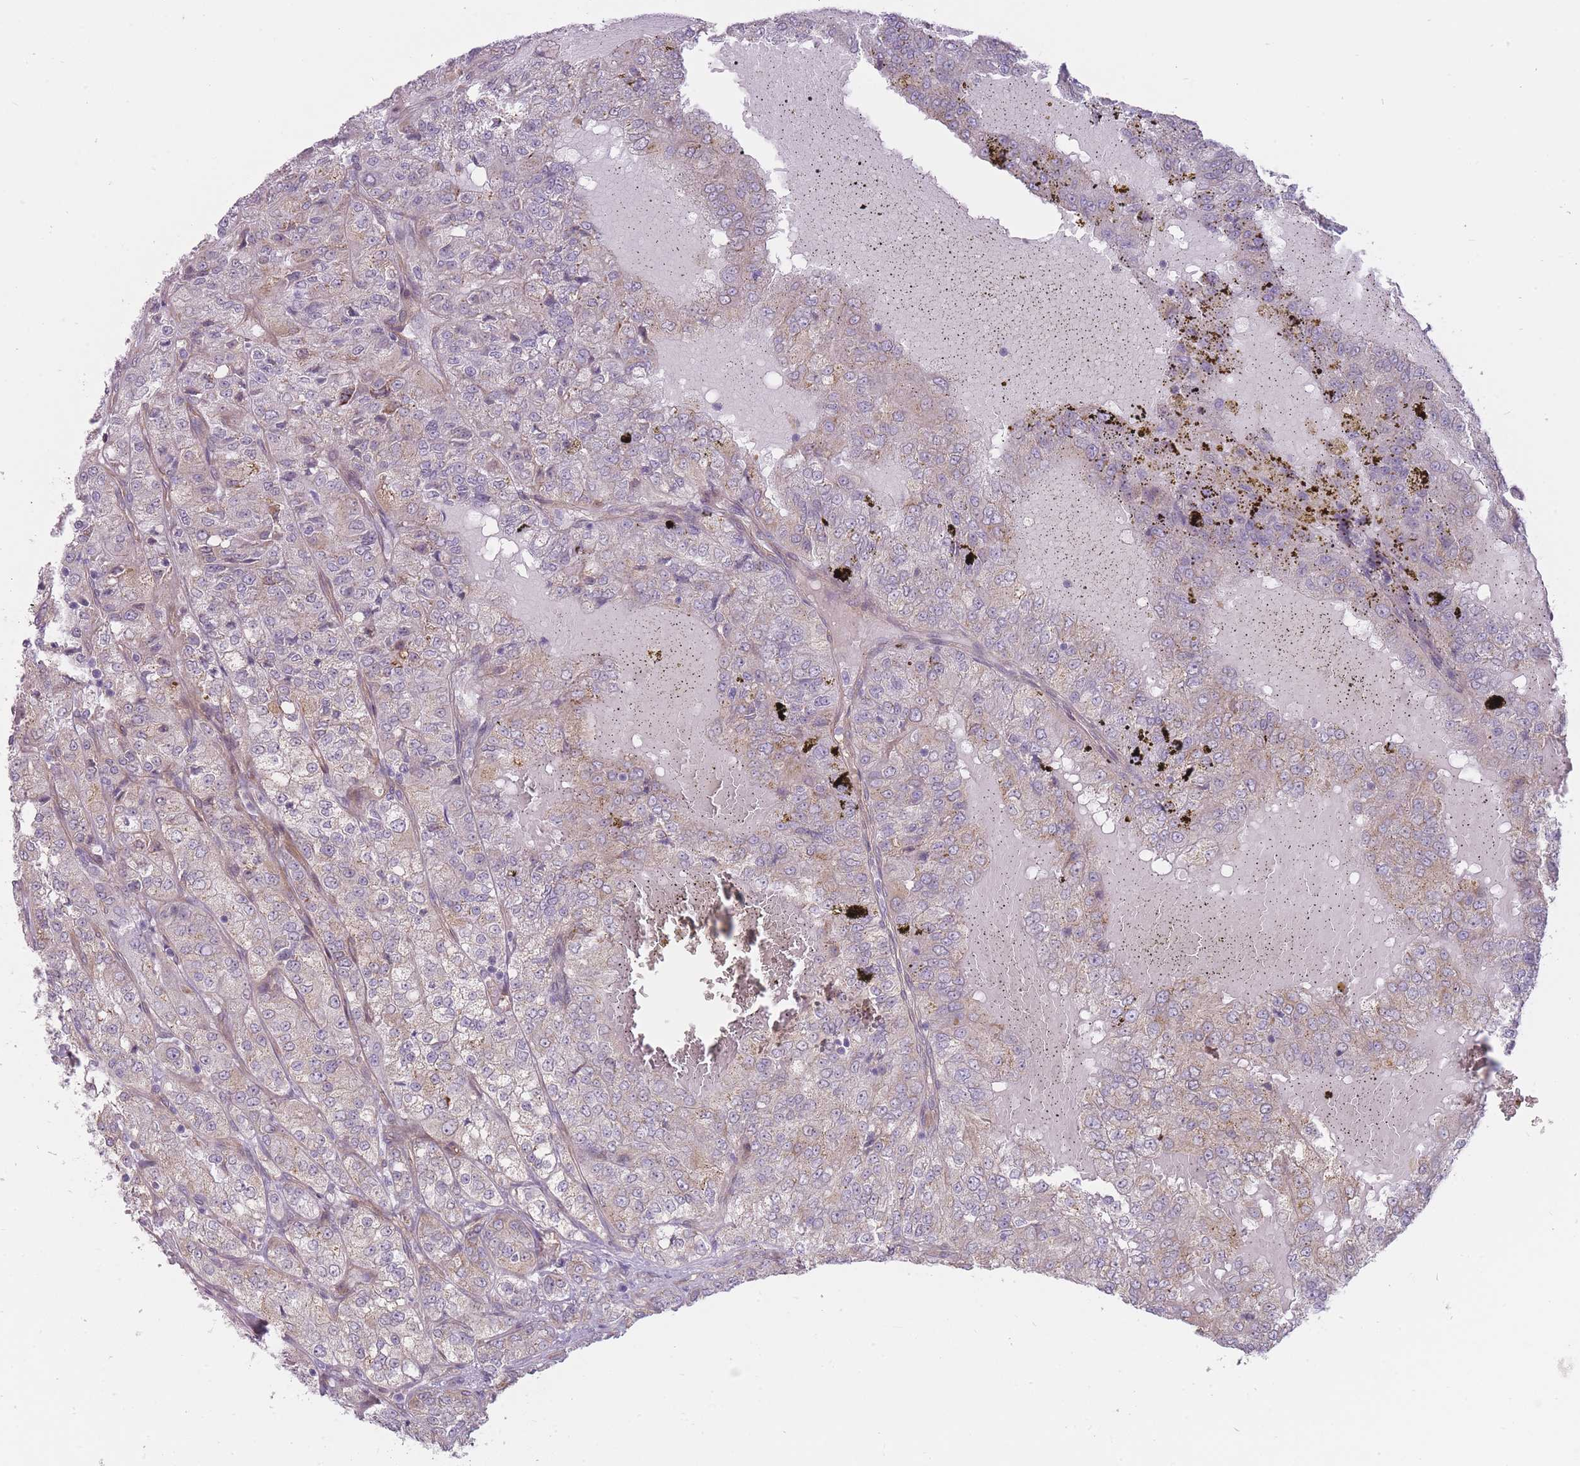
{"staining": {"intensity": "moderate", "quantity": "<25%", "location": "cytoplasmic/membranous"}, "tissue": "renal cancer", "cell_type": "Tumor cells", "image_type": "cancer", "snomed": [{"axis": "morphology", "description": "Adenocarcinoma, NOS"}, {"axis": "topography", "description": "Kidney"}], "caption": "Tumor cells exhibit moderate cytoplasmic/membranous expression in approximately <25% of cells in renal cancer.", "gene": "PGRMC2", "patient": {"sex": "female", "age": 63}}